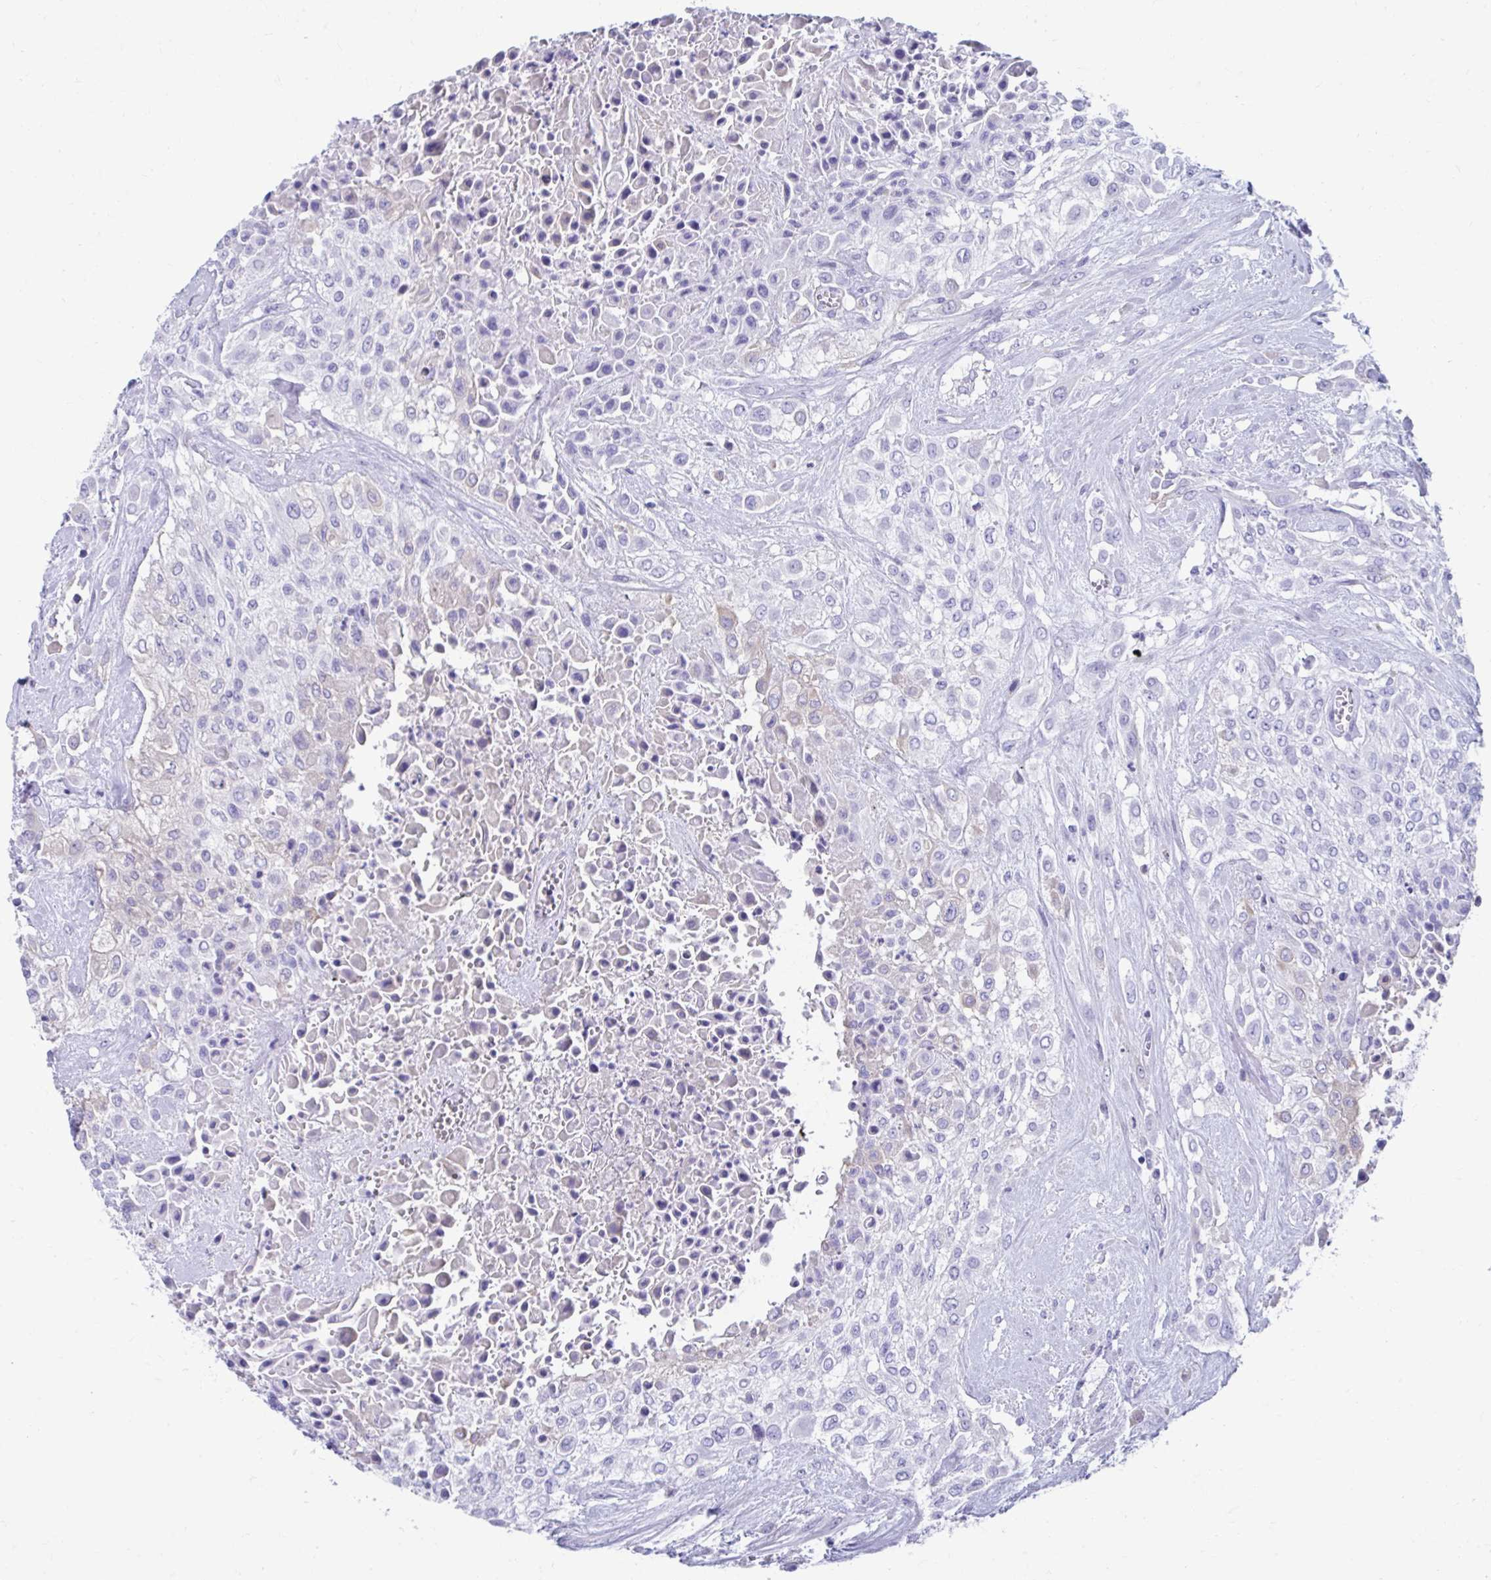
{"staining": {"intensity": "negative", "quantity": "none", "location": "none"}, "tissue": "urothelial cancer", "cell_type": "Tumor cells", "image_type": "cancer", "snomed": [{"axis": "morphology", "description": "Urothelial carcinoma, High grade"}, {"axis": "topography", "description": "Urinary bladder"}], "caption": "A high-resolution image shows immunohistochemistry staining of urothelial carcinoma (high-grade), which shows no significant expression in tumor cells. The staining is performed using DAB brown chromogen with nuclei counter-stained in using hematoxylin.", "gene": "SMIM9", "patient": {"sex": "male", "age": 57}}